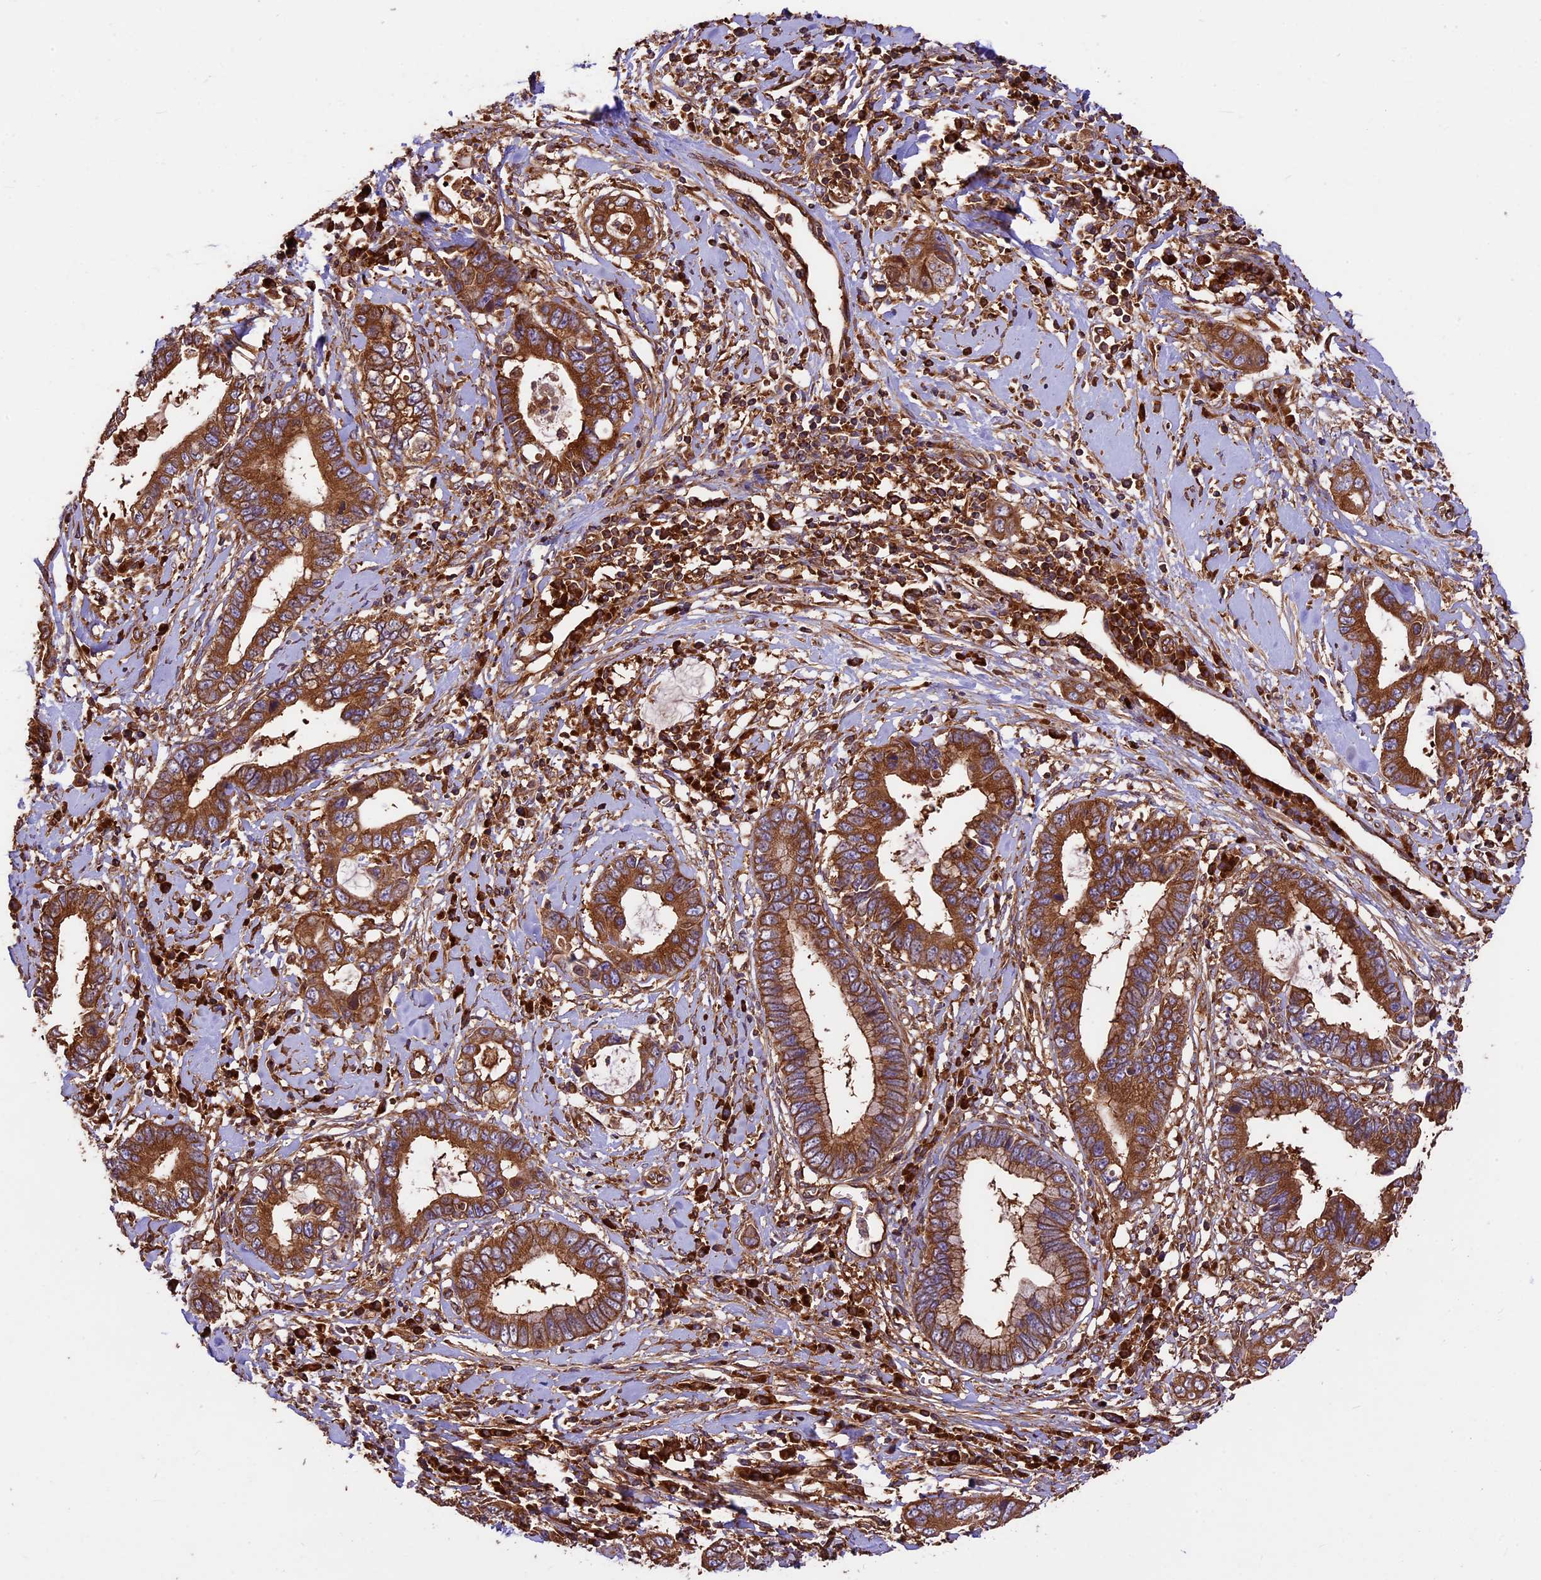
{"staining": {"intensity": "strong", "quantity": ">75%", "location": "cytoplasmic/membranous"}, "tissue": "cervical cancer", "cell_type": "Tumor cells", "image_type": "cancer", "snomed": [{"axis": "morphology", "description": "Adenocarcinoma, NOS"}, {"axis": "topography", "description": "Cervix"}], "caption": "Immunohistochemistry (IHC) (DAB (3,3'-diaminobenzidine)) staining of cervical adenocarcinoma demonstrates strong cytoplasmic/membranous protein expression in approximately >75% of tumor cells.", "gene": "KARS1", "patient": {"sex": "female", "age": 44}}